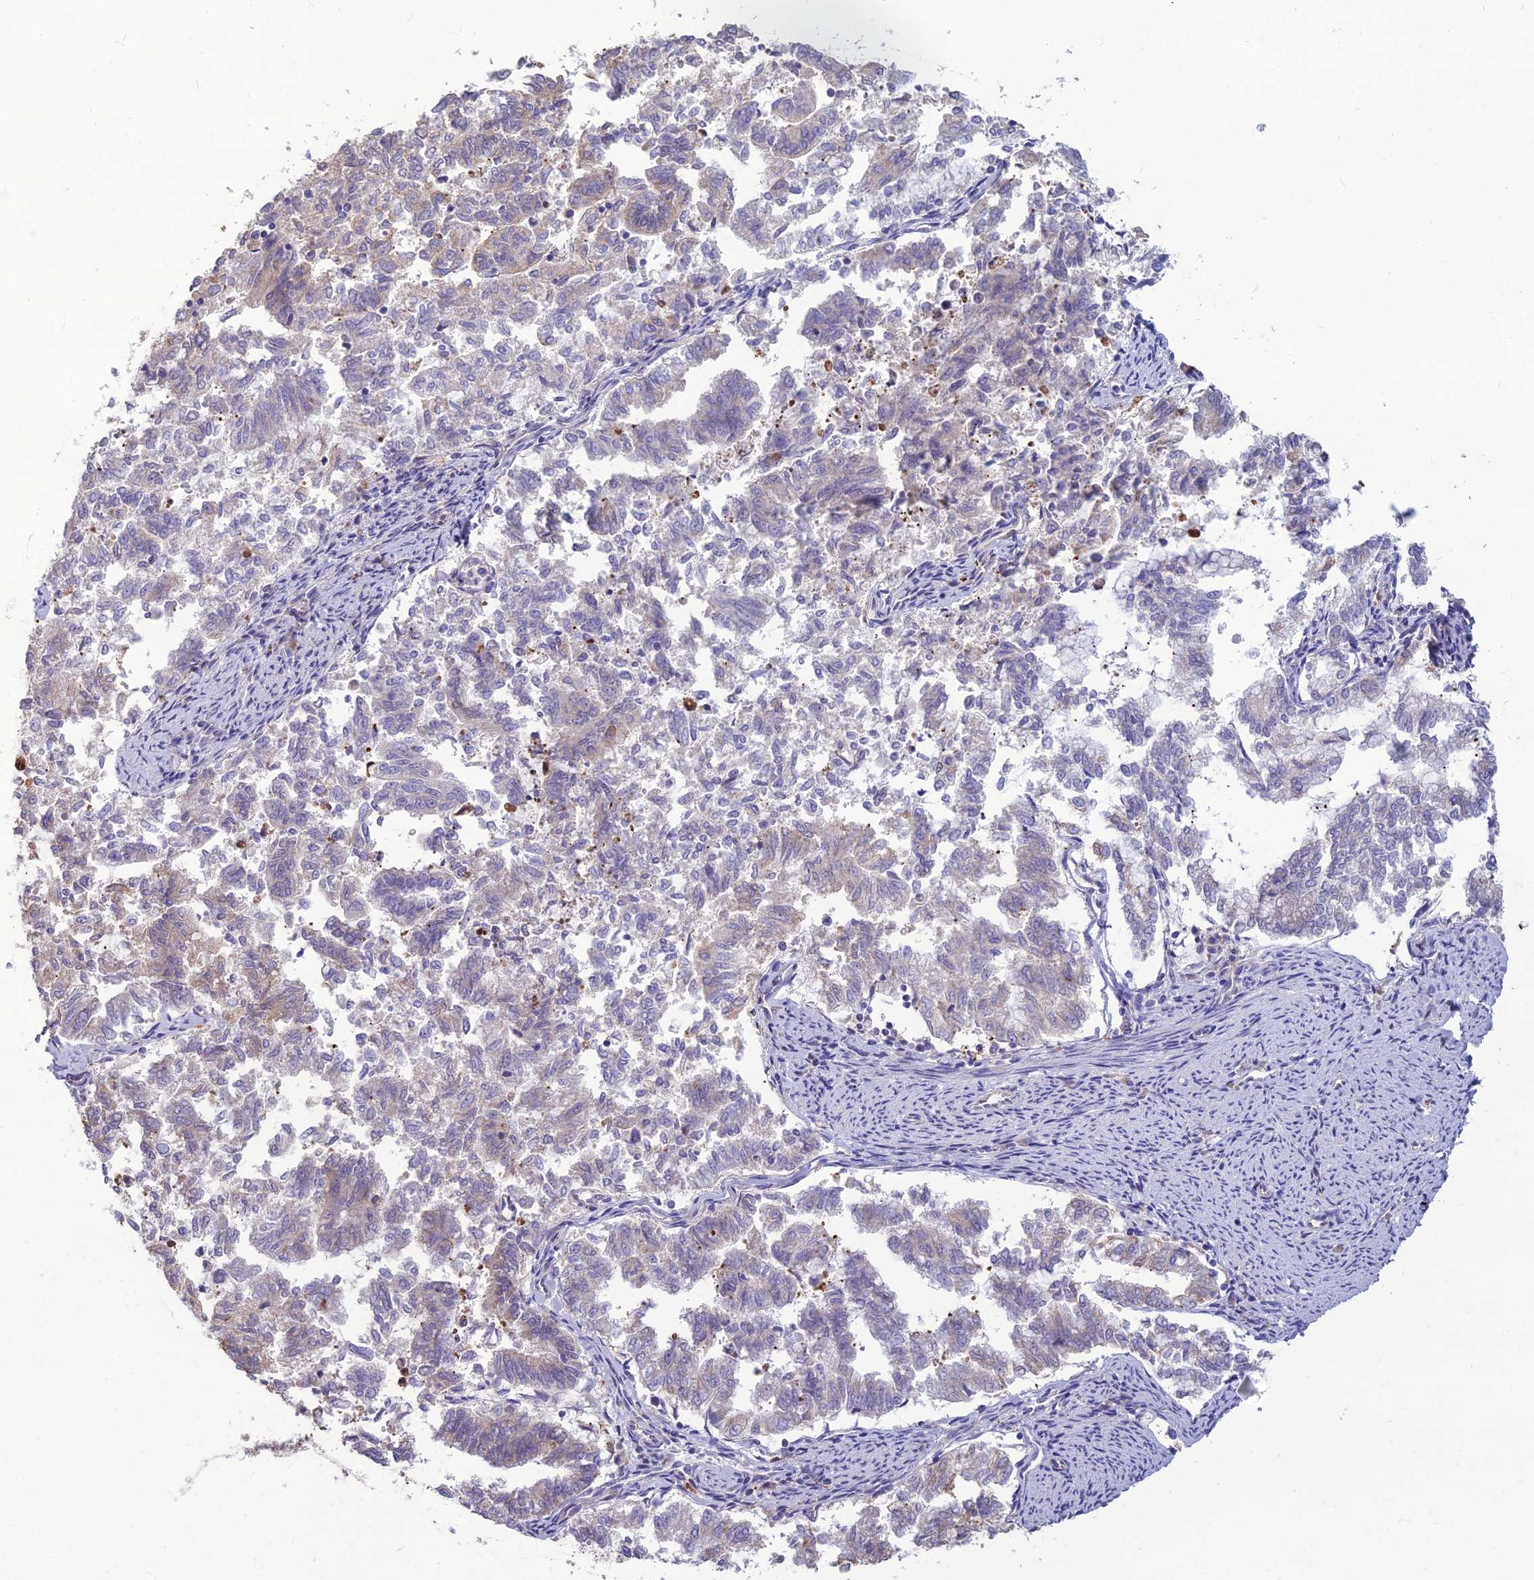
{"staining": {"intensity": "weak", "quantity": "<25%", "location": "cytoplasmic/membranous"}, "tissue": "endometrial cancer", "cell_type": "Tumor cells", "image_type": "cancer", "snomed": [{"axis": "morphology", "description": "Adenocarcinoma, NOS"}, {"axis": "topography", "description": "Endometrium"}], "caption": "Endometrial adenocarcinoma was stained to show a protein in brown. There is no significant expression in tumor cells.", "gene": "PCED1B", "patient": {"sex": "female", "age": 79}}